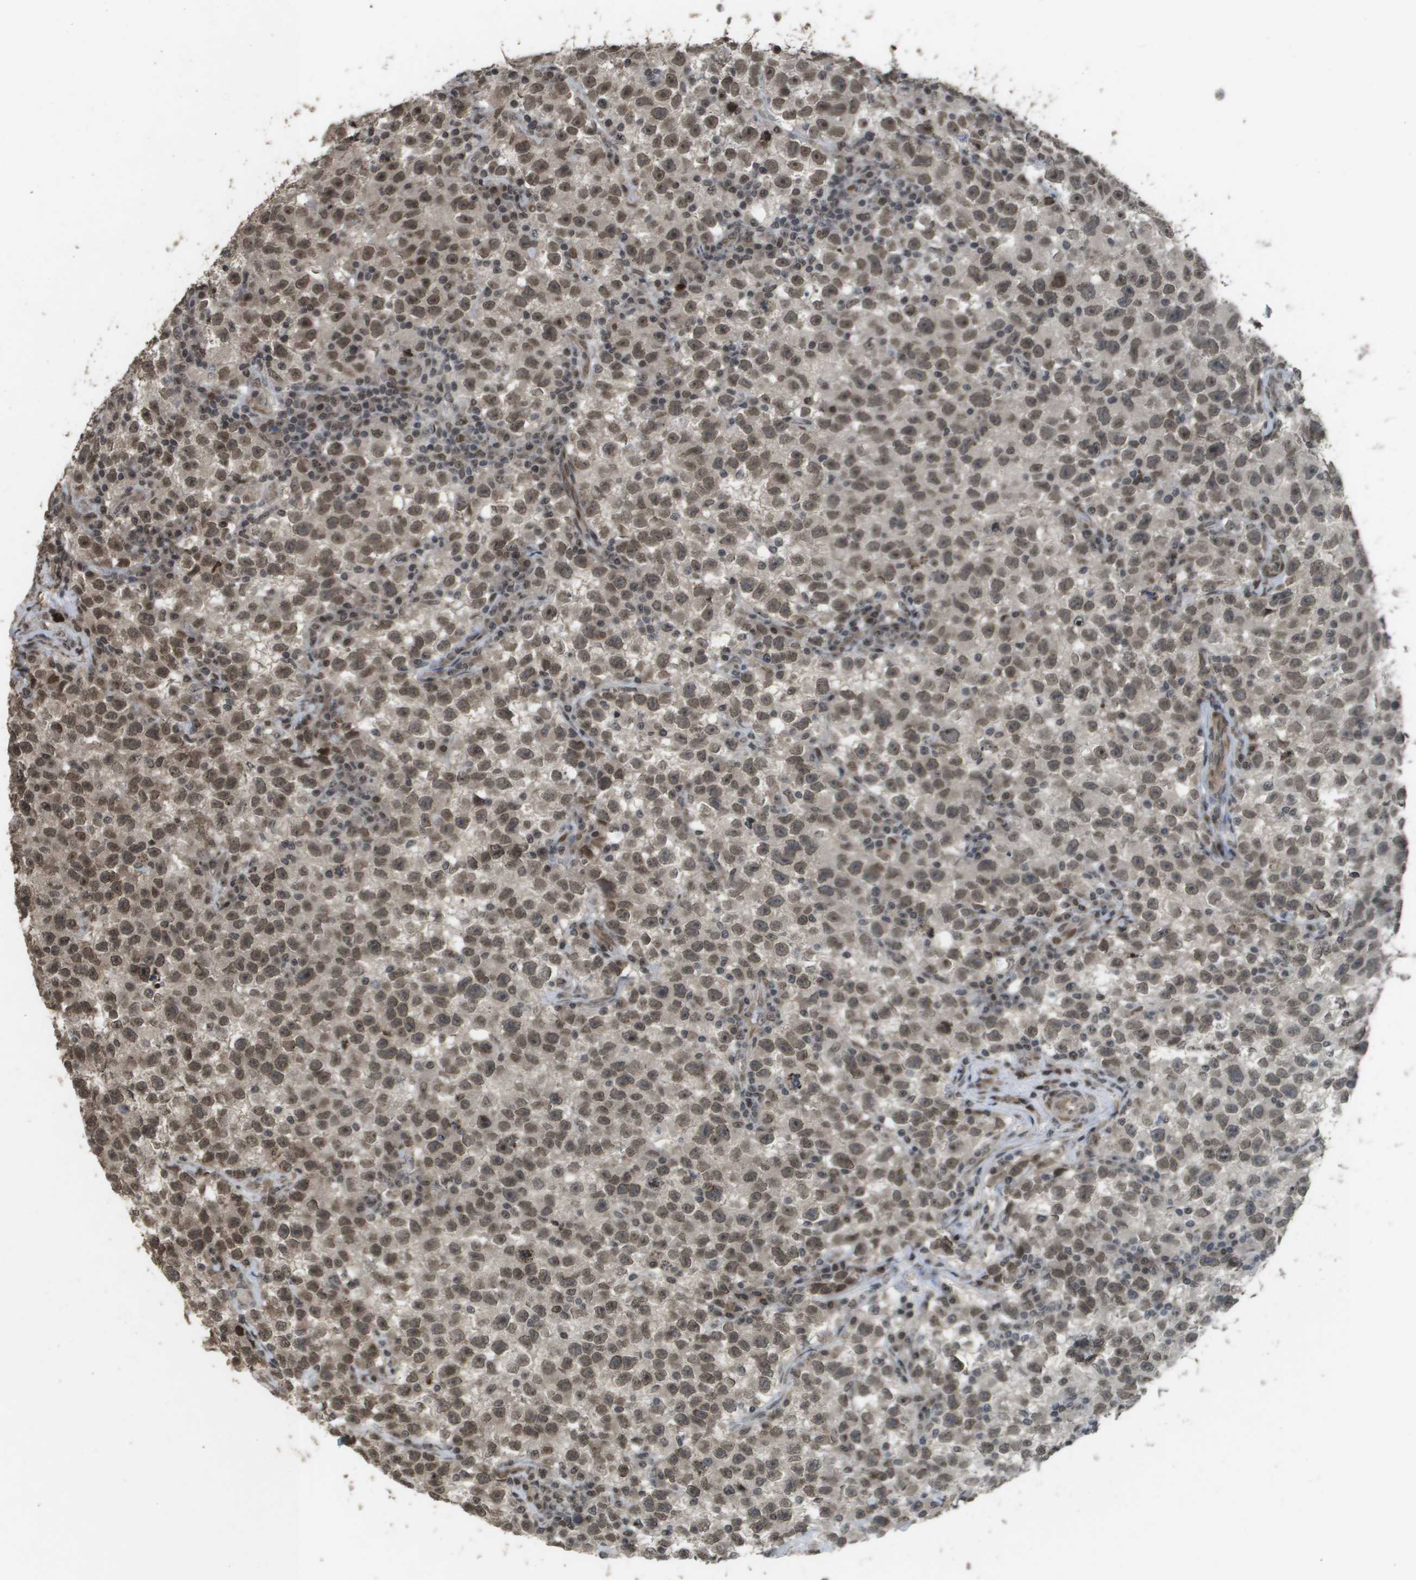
{"staining": {"intensity": "moderate", "quantity": ">75%", "location": "nuclear"}, "tissue": "testis cancer", "cell_type": "Tumor cells", "image_type": "cancer", "snomed": [{"axis": "morphology", "description": "Seminoma, NOS"}, {"axis": "topography", "description": "Testis"}], "caption": "There is medium levels of moderate nuclear positivity in tumor cells of testis seminoma, as demonstrated by immunohistochemical staining (brown color).", "gene": "KAT5", "patient": {"sex": "male", "age": 22}}